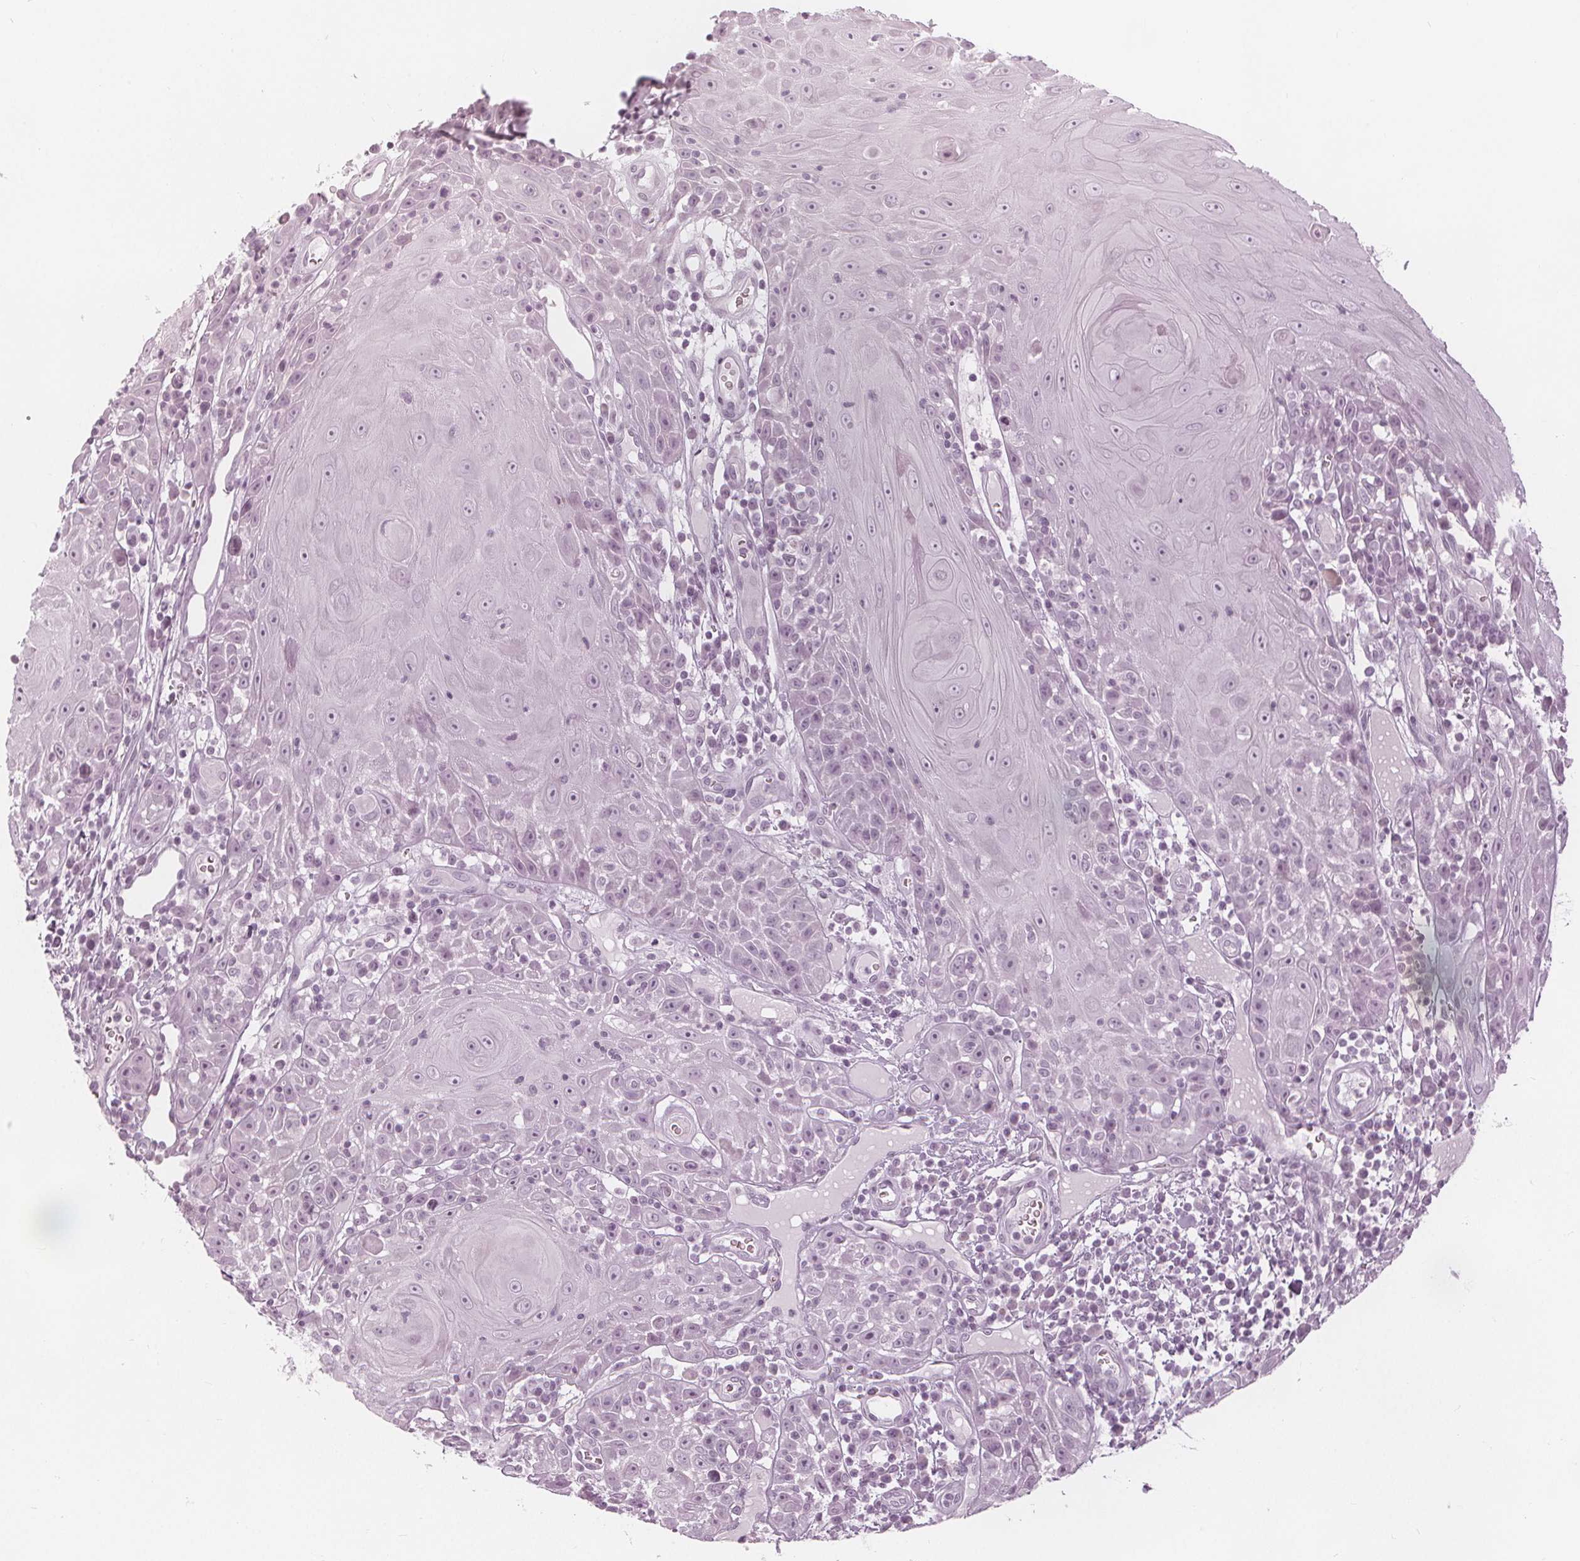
{"staining": {"intensity": "negative", "quantity": "none", "location": "none"}, "tissue": "head and neck cancer", "cell_type": "Tumor cells", "image_type": "cancer", "snomed": [{"axis": "morphology", "description": "Squamous cell carcinoma, NOS"}, {"axis": "topography", "description": "Head-Neck"}], "caption": "IHC of human head and neck squamous cell carcinoma exhibits no positivity in tumor cells.", "gene": "PAEP", "patient": {"sex": "male", "age": 52}}